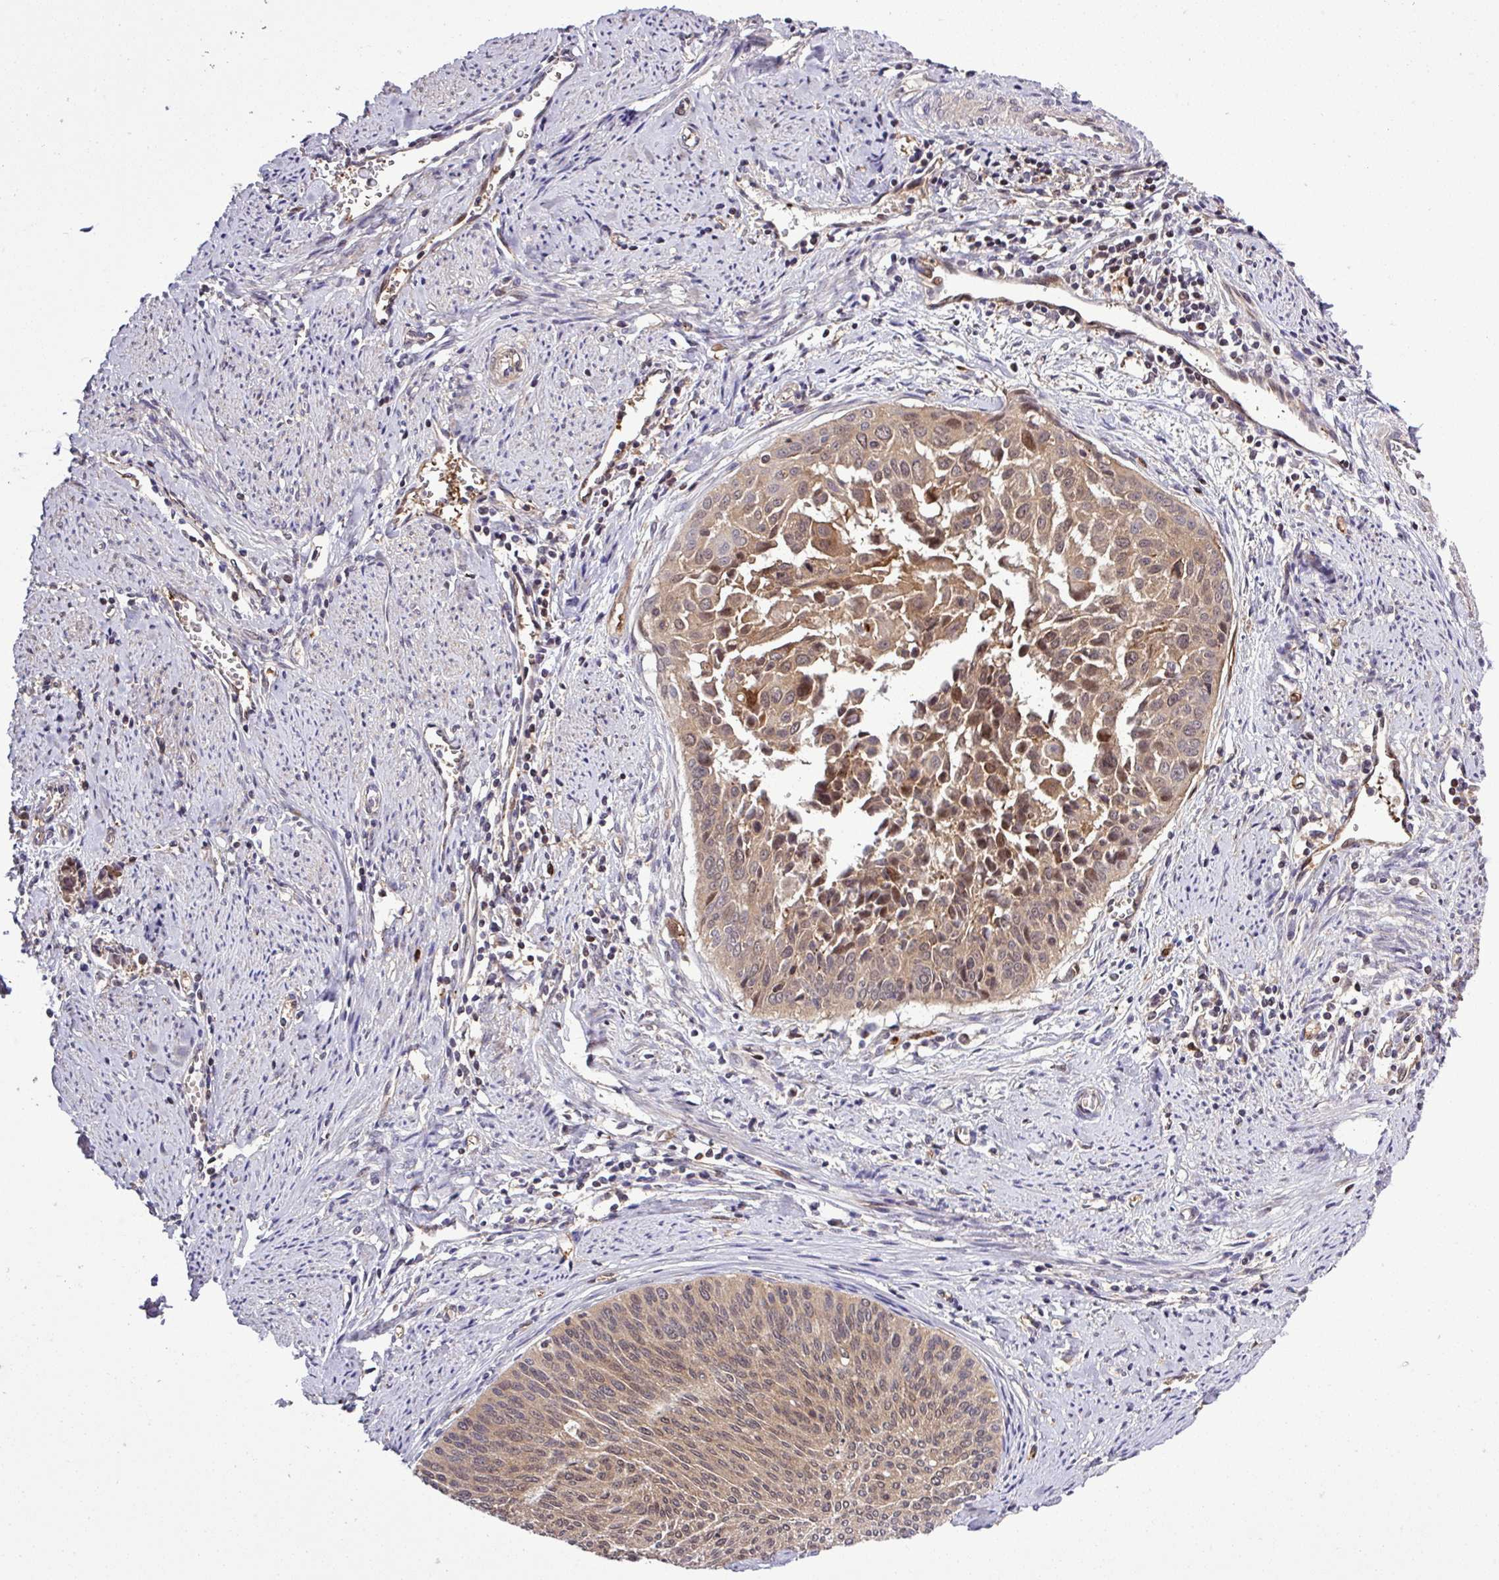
{"staining": {"intensity": "weak", "quantity": ">75%", "location": "cytoplasmic/membranous,nuclear"}, "tissue": "cervical cancer", "cell_type": "Tumor cells", "image_type": "cancer", "snomed": [{"axis": "morphology", "description": "Squamous cell carcinoma, NOS"}, {"axis": "topography", "description": "Cervix"}], "caption": "This micrograph displays immunohistochemistry staining of cervical cancer (squamous cell carcinoma), with low weak cytoplasmic/membranous and nuclear staining in about >75% of tumor cells.", "gene": "CARHSP1", "patient": {"sex": "female", "age": 55}}